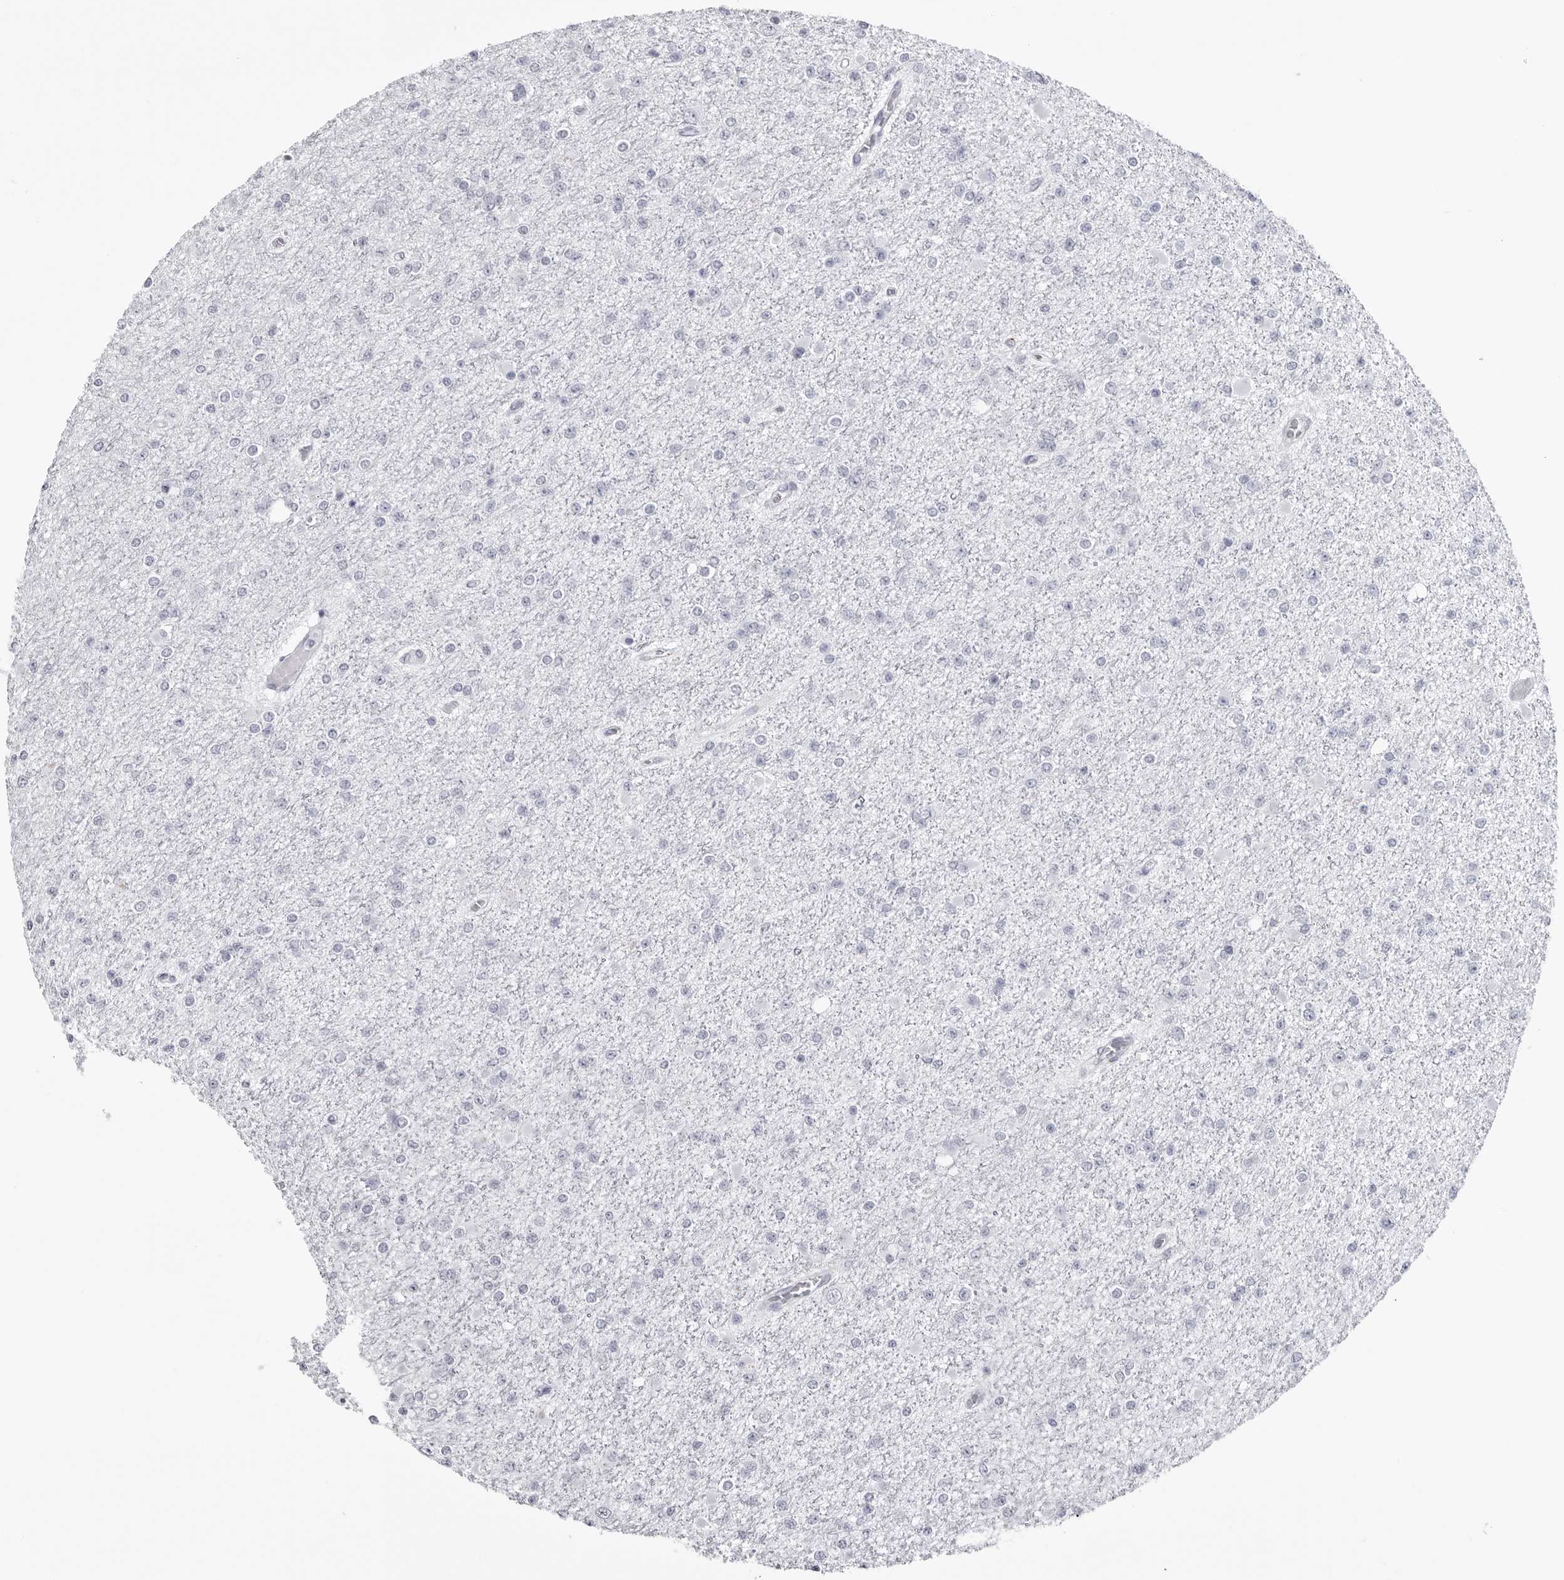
{"staining": {"intensity": "negative", "quantity": "none", "location": "none"}, "tissue": "glioma", "cell_type": "Tumor cells", "image_type": "cancer", "snomed": [{"axis": "morphology", "description": "Glioma, malignant, Low grade"}, {"axis": "topography", "description": "Brain"}], "caption": "IHC photomicrograph of neoplastic tissue: glioma stained with DAB exhibits no significant protein expression in tumor cells.", "gene": "COL26A1", "patient": {"sex": "female", "age": 22}}